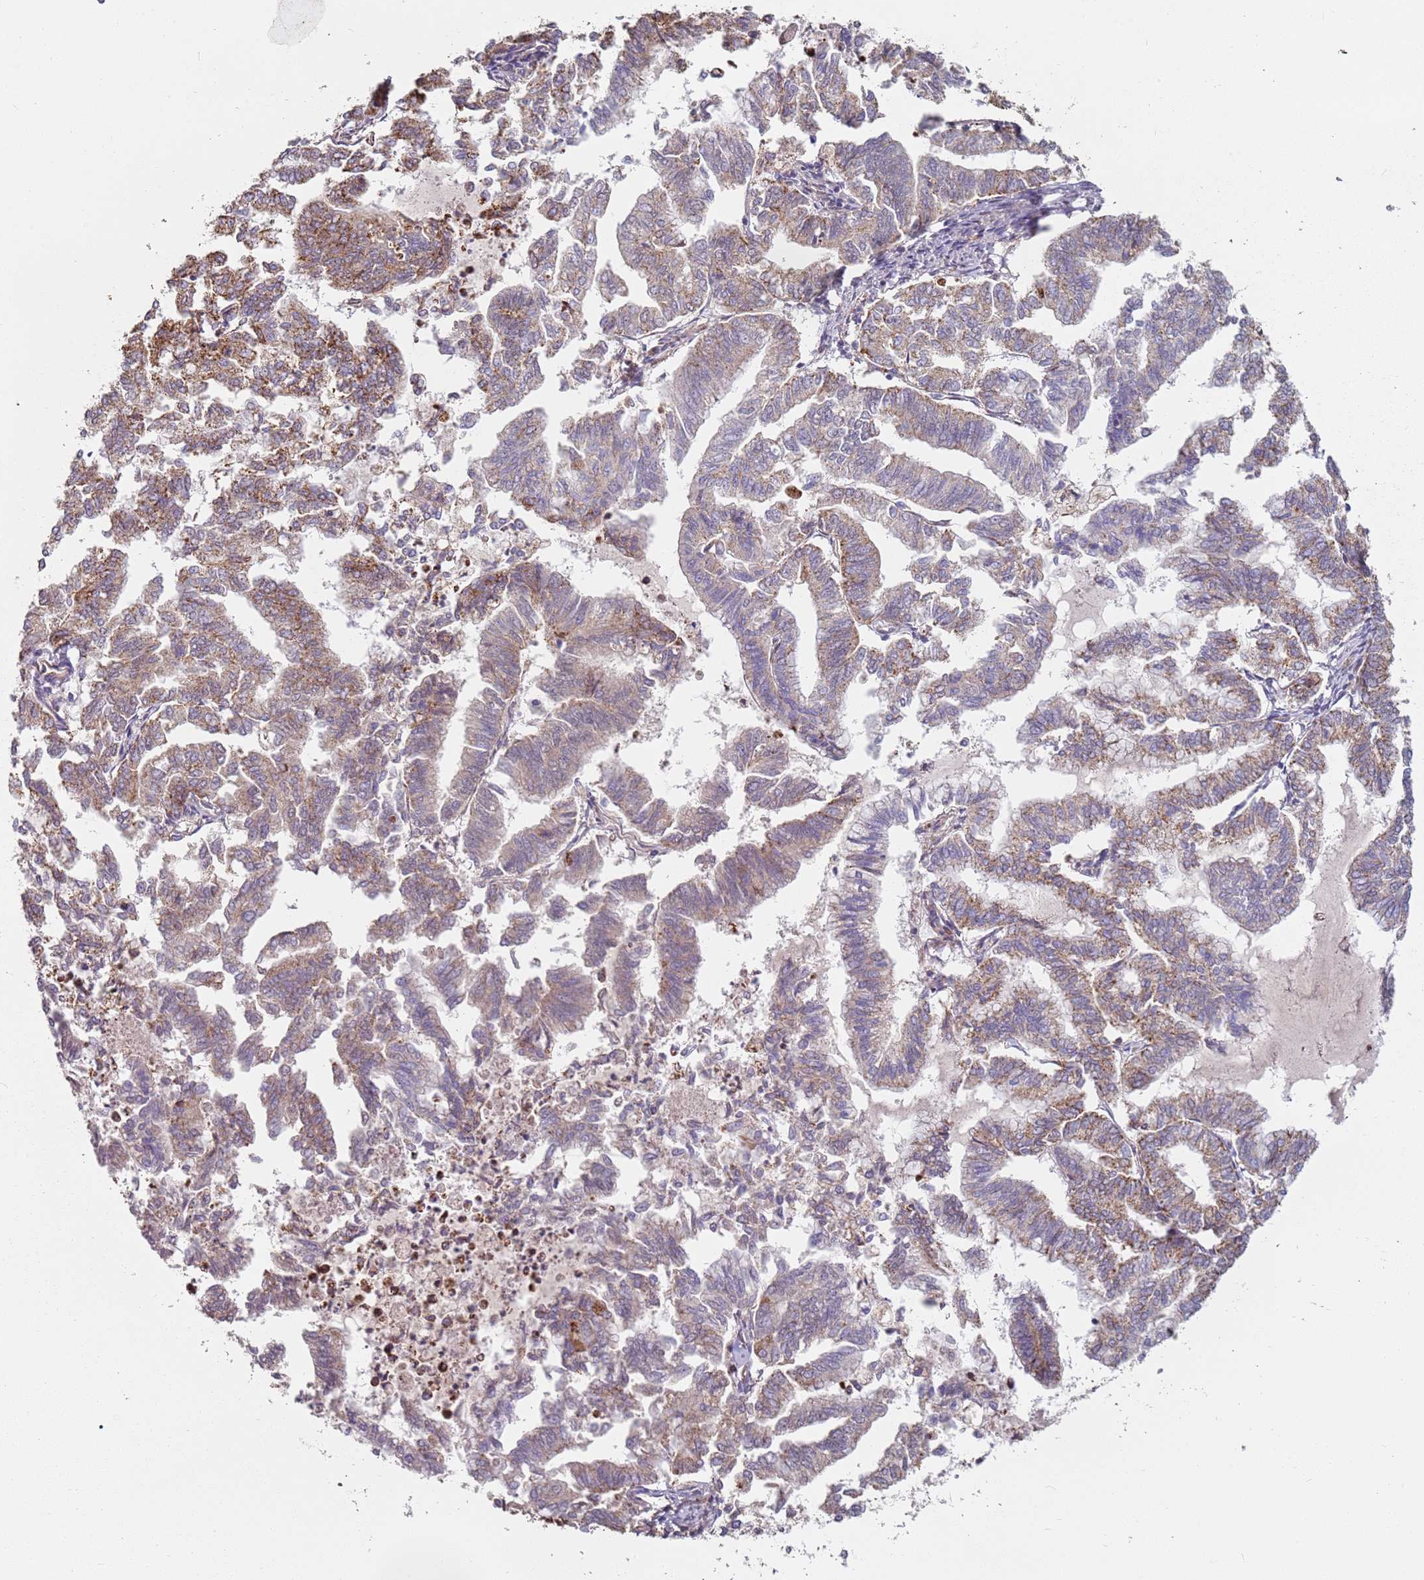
{"staining": {"intensity": "weak", "quantity": "25%-75%", "location": "cytoplasmic/membranous"}, "tissue": "endometrial cancer", "cell_type": "Tumor cells", "image_type": "cancer", "snomed": [{"axis": "morphology", "description": "Adenocarcinoma, NOS"}, {"axis": "topography", "description": "Endometrium"}], "caption": "A high-resolution micrograph shows immunohistochemistry staining of endometrial cancer (adenocarcinoma), which exhibits weak cytoplasmic/membranous staining in approximately 25%-75% of tumor cells.", "gene": "ALS2", "patient": {"sex": "female", "age": 79}}